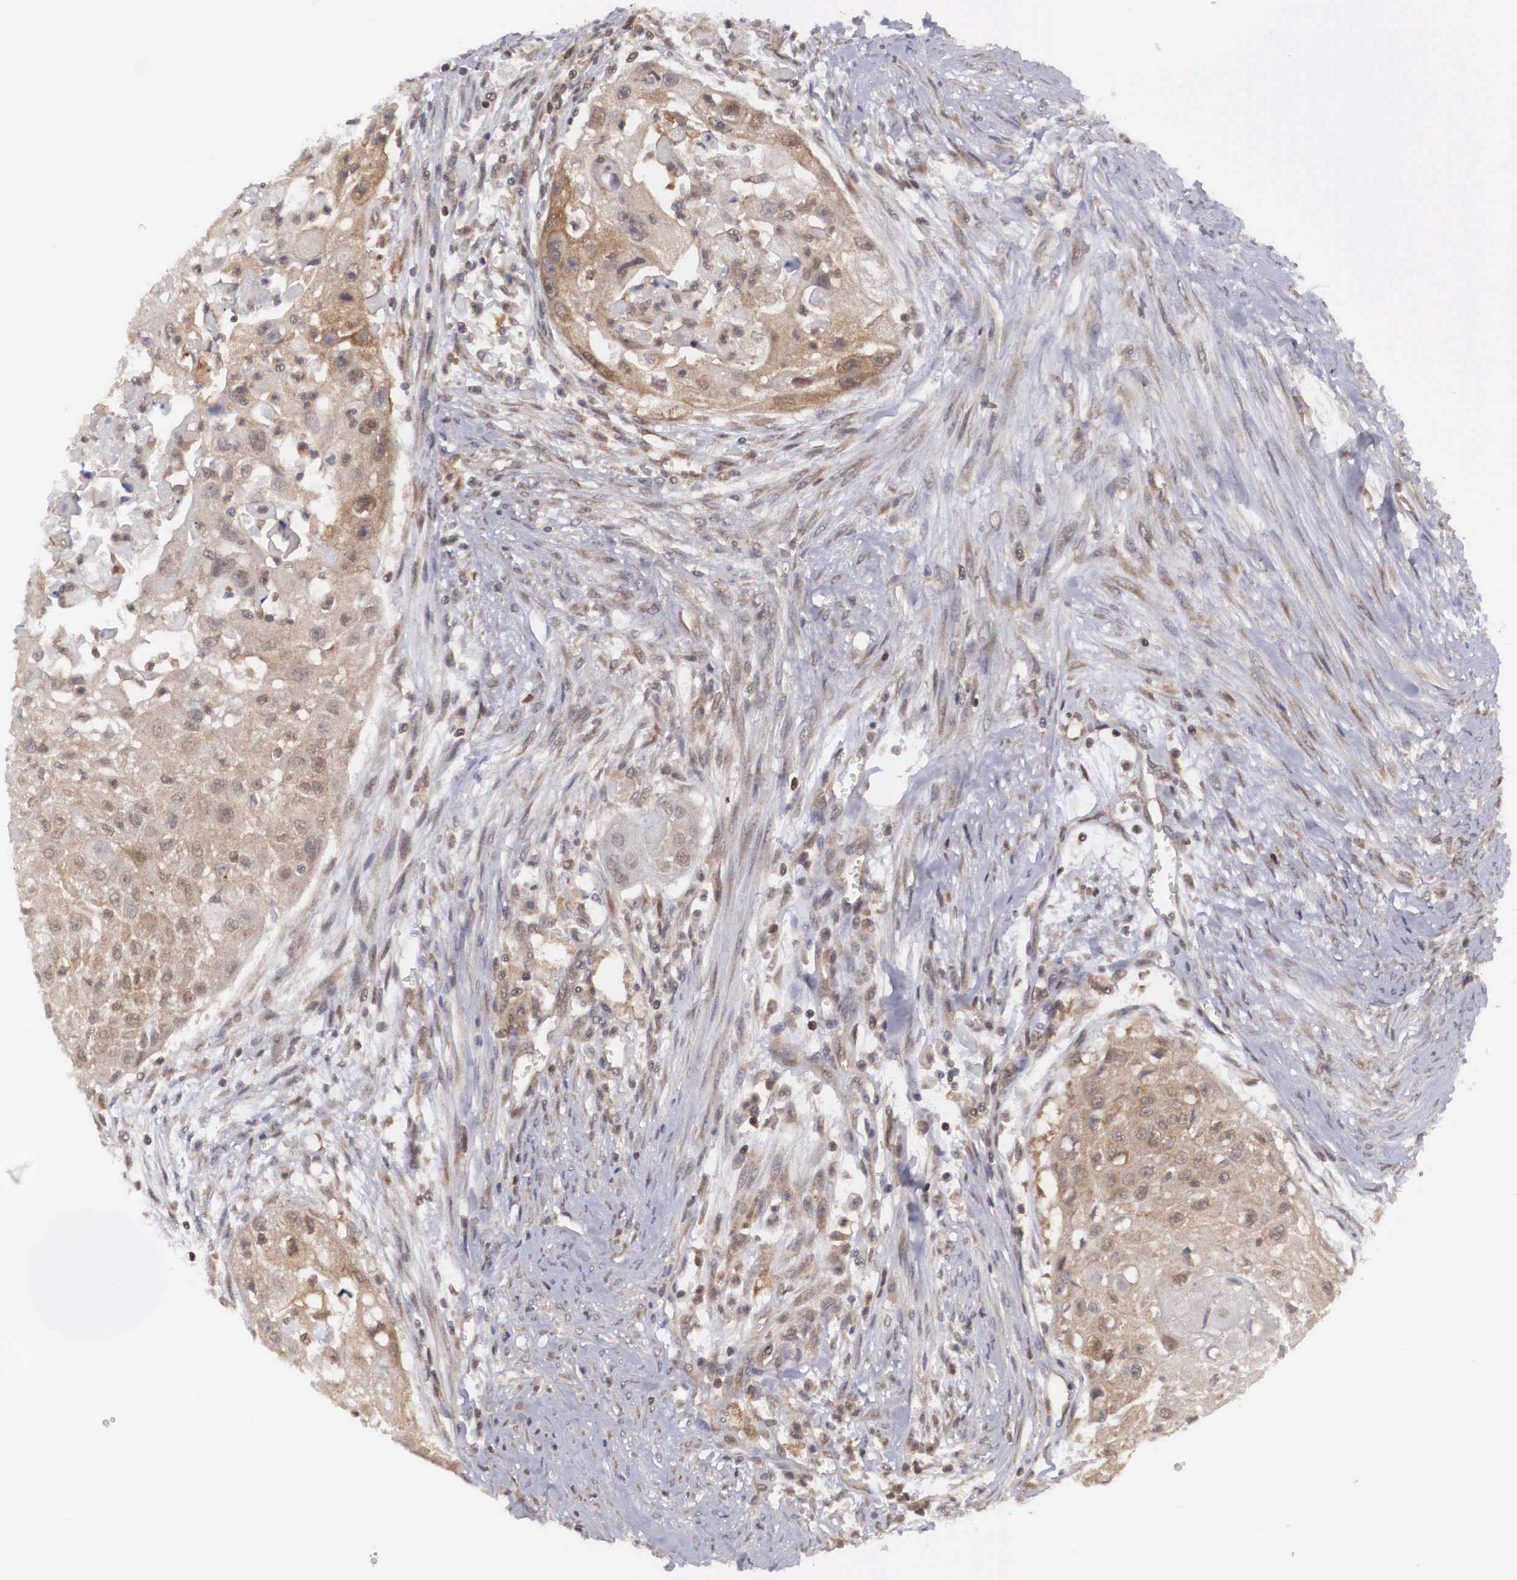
{"staining": {"intensity": "moderate", "quantity": ">75%", "location": "cytoplasmic/membranous,nuclear"}, "tissue": "head and neck cancer", "cell_type": "Tumor cells", "image_type": "cancer", "snomed": [{"axis": "morphology", "description": "Squamous cell carcinoma, NOS"}, {"axis": "topography", "description": "Head-Neck"}], "caption": "Immunohistochemical staining of human squamous cell carcinoma (head and neck) displays medium levels of moderate cytoplasmic/membranous and nuclear expression in approximately >75% of tumor cells. (Brightfield microscopy of DAB IHC at high magnification).", "gene": "ADSL", "patient": {"sex": "male", "age": 64}}